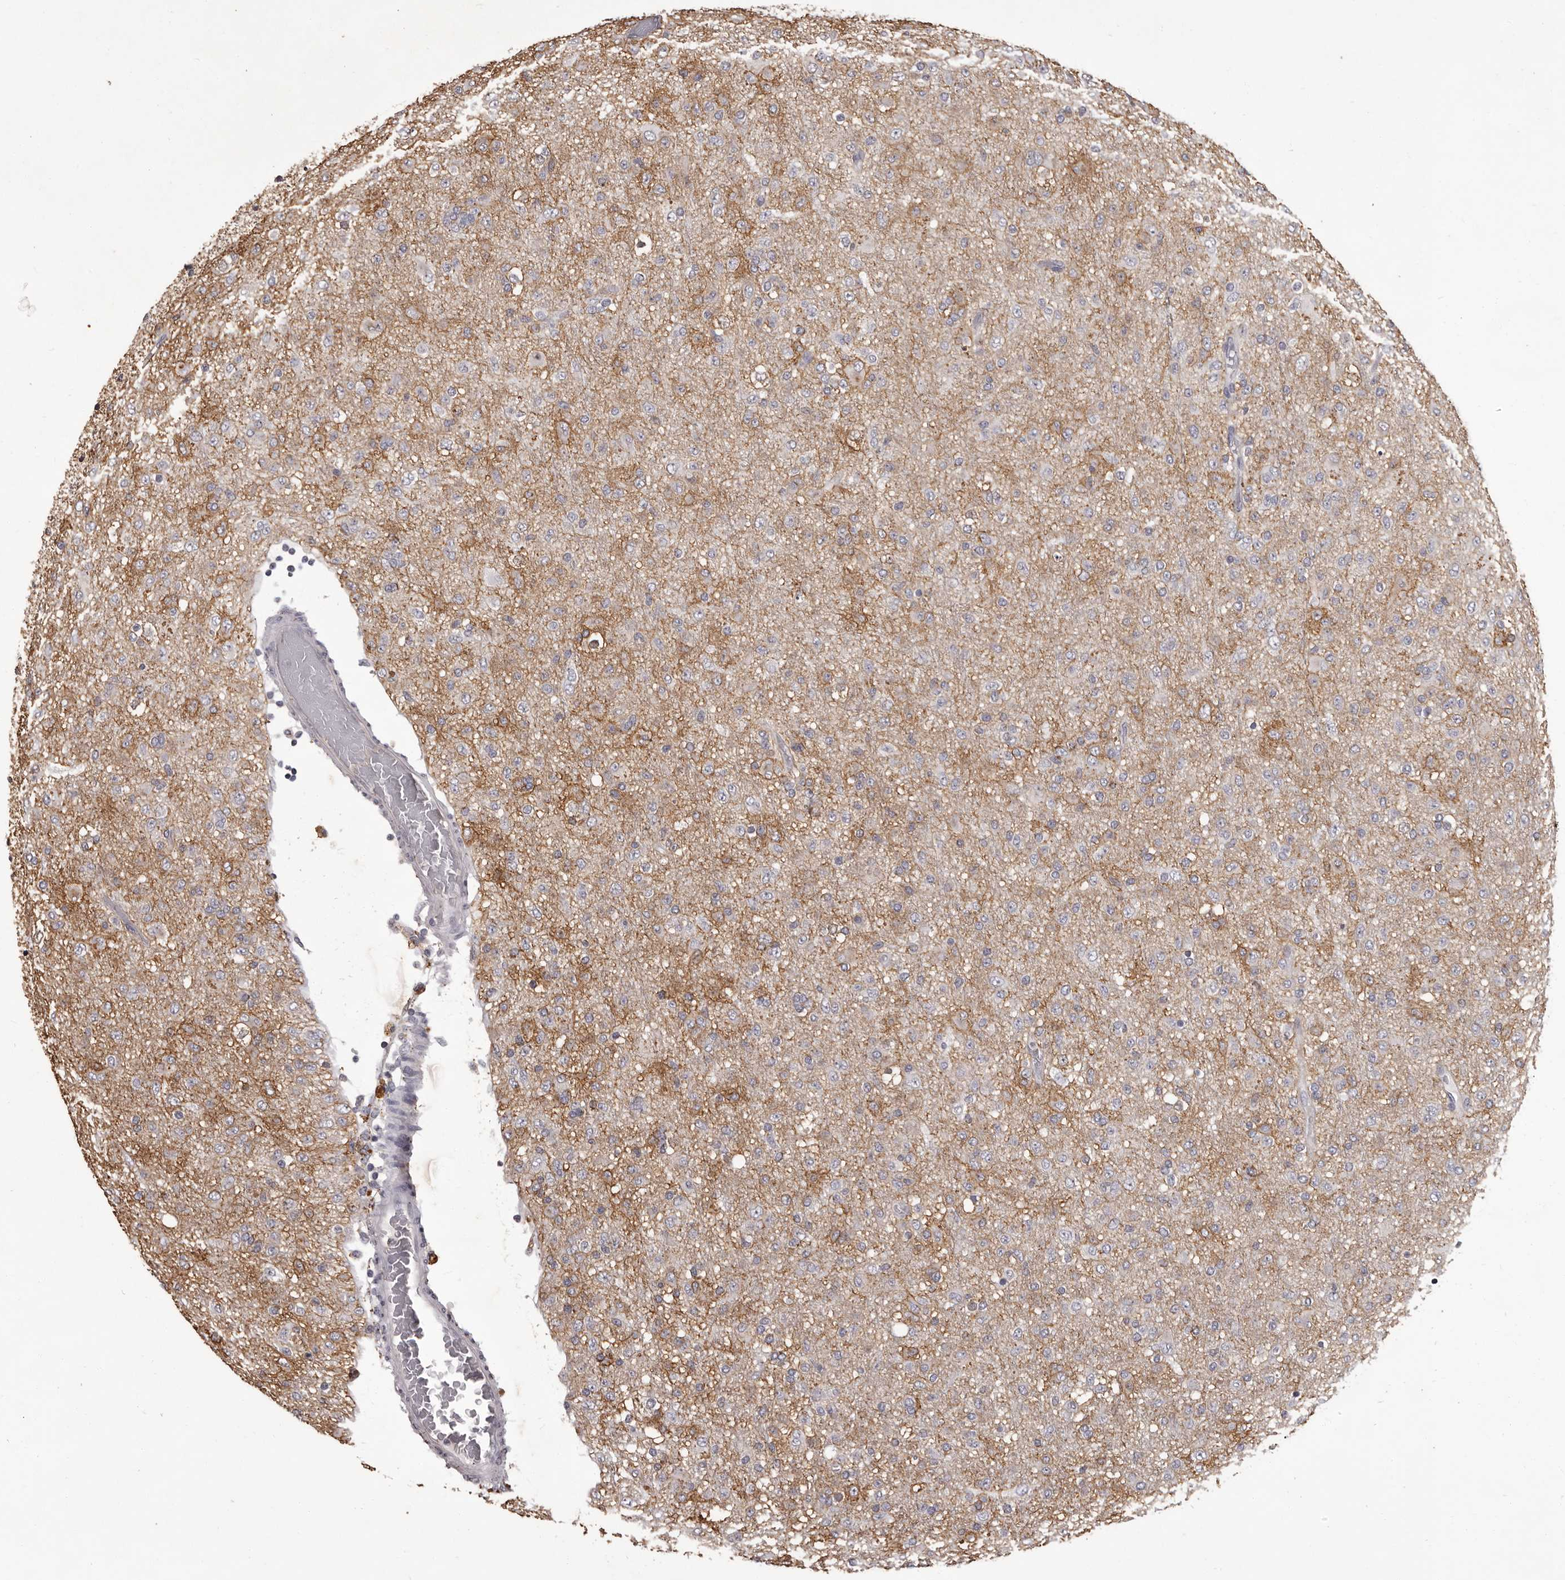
{"staining": {"intensity": "weak", "quantity": "<25%", "location": "cytoplasmic/membranous"}, "tissue": "glioma", "cell_type": "Tumor cells", "image_type": "cancer", "snomed": [{"axis": "morphology", "description": "Glioma, malignant, Low grade"}, {"axis": "topography", "description": "Brain"}], "caption": "Immunohistochemical staining of human low-grade glioma (malignant) shows no significant positivity in tumor cells.", "gene": "GPR78", "patient": {"sex": "male", "age": 65}}